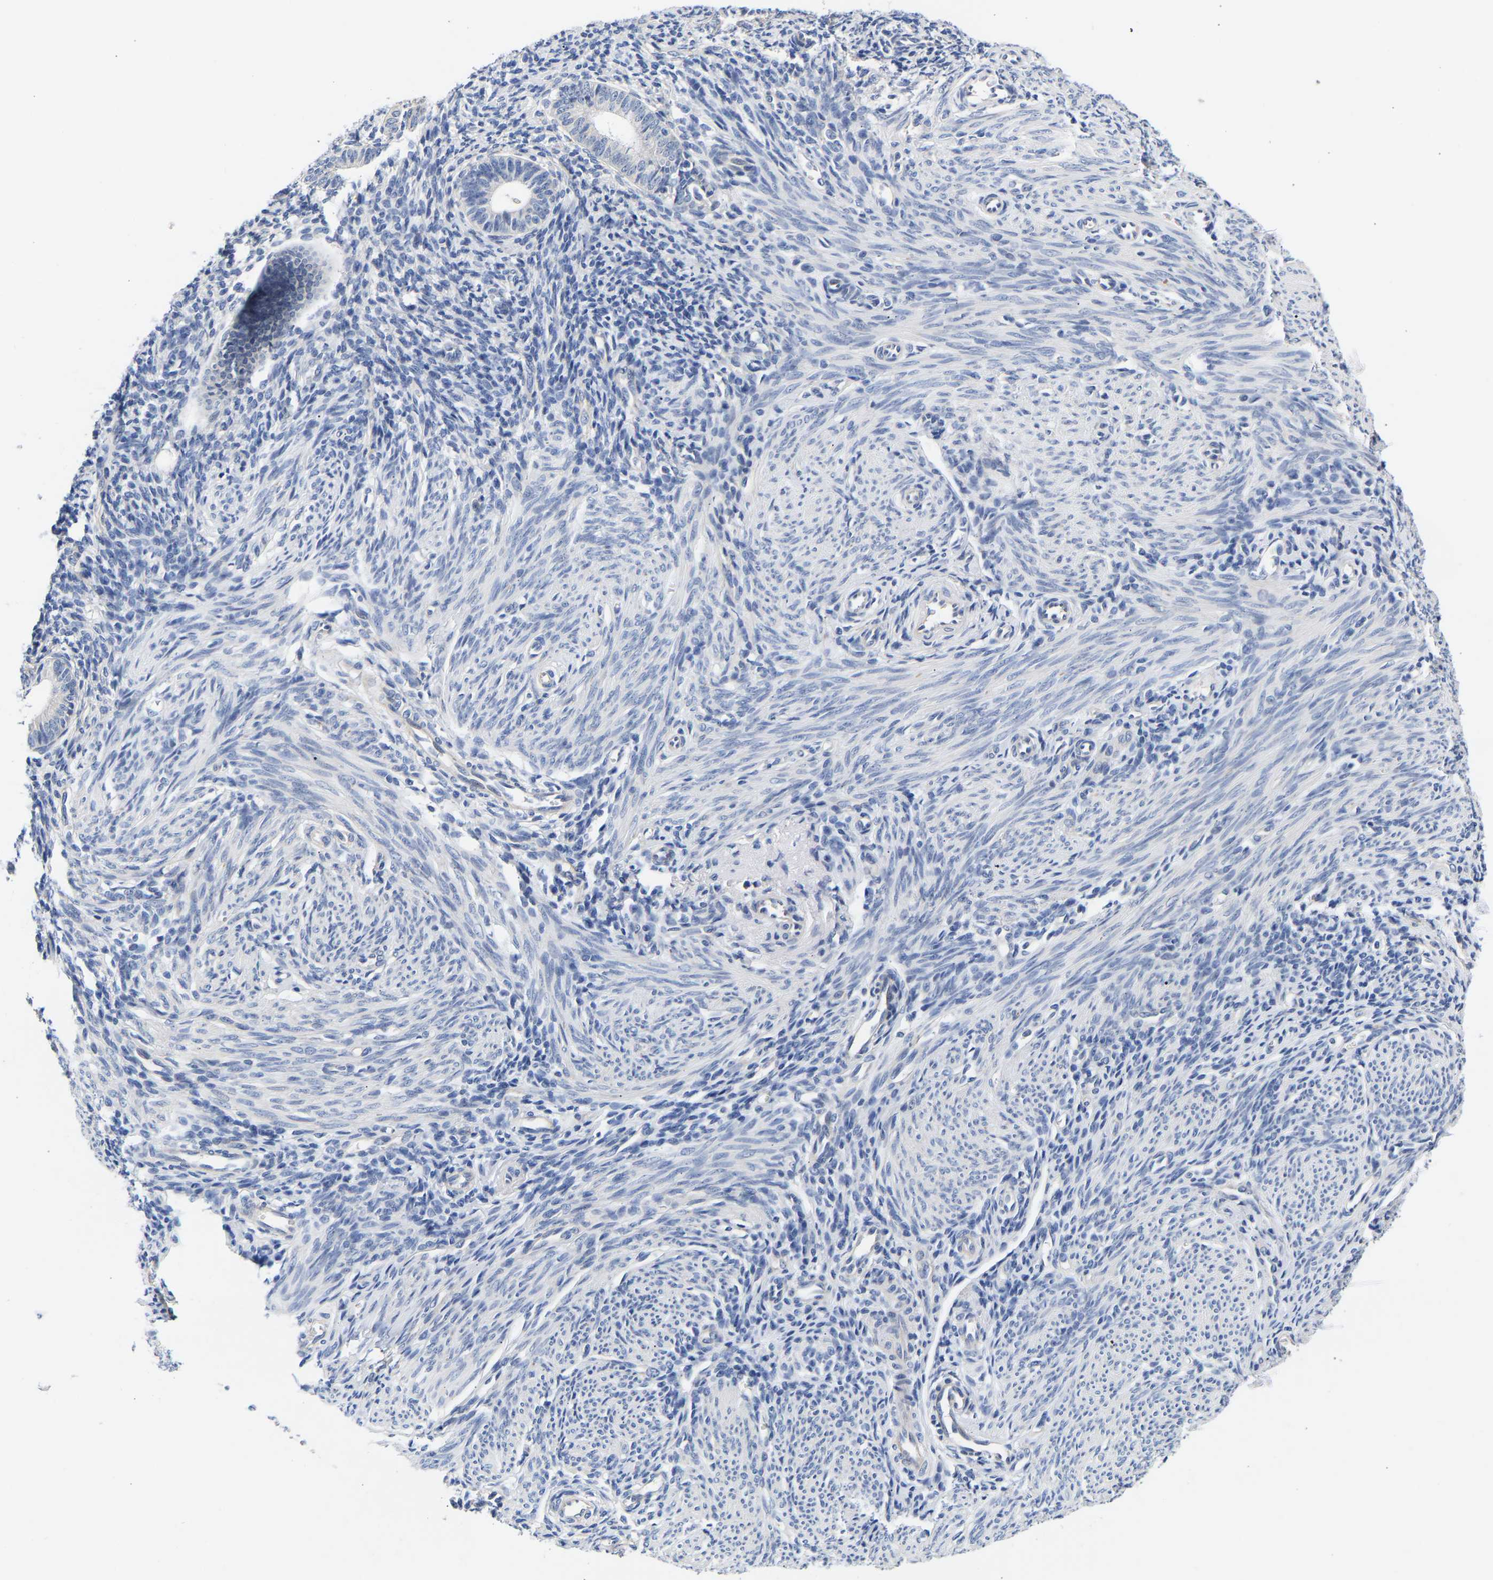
{"staining": {"intensity": "negative", "quantity": "none", "location": "none"}, "tissue": "endometrium", "cell_type": "Cells in endometrial stroma", "image_type": "normal", "snomed": [{"axis": "morphology", "description": "Normal tissue, NOS"}, {"axis": "morphology", "description": "Adenocarcinoma, NOS"}, {"axis": "topography", "description": "Endometrium"}], "caption": "Immunohistochemical staining of benign endometrium shows no significant expression in cells in endometrial stroma.", "gene": "CCDC6", "patient": {"sex": "female", "age": 57}}